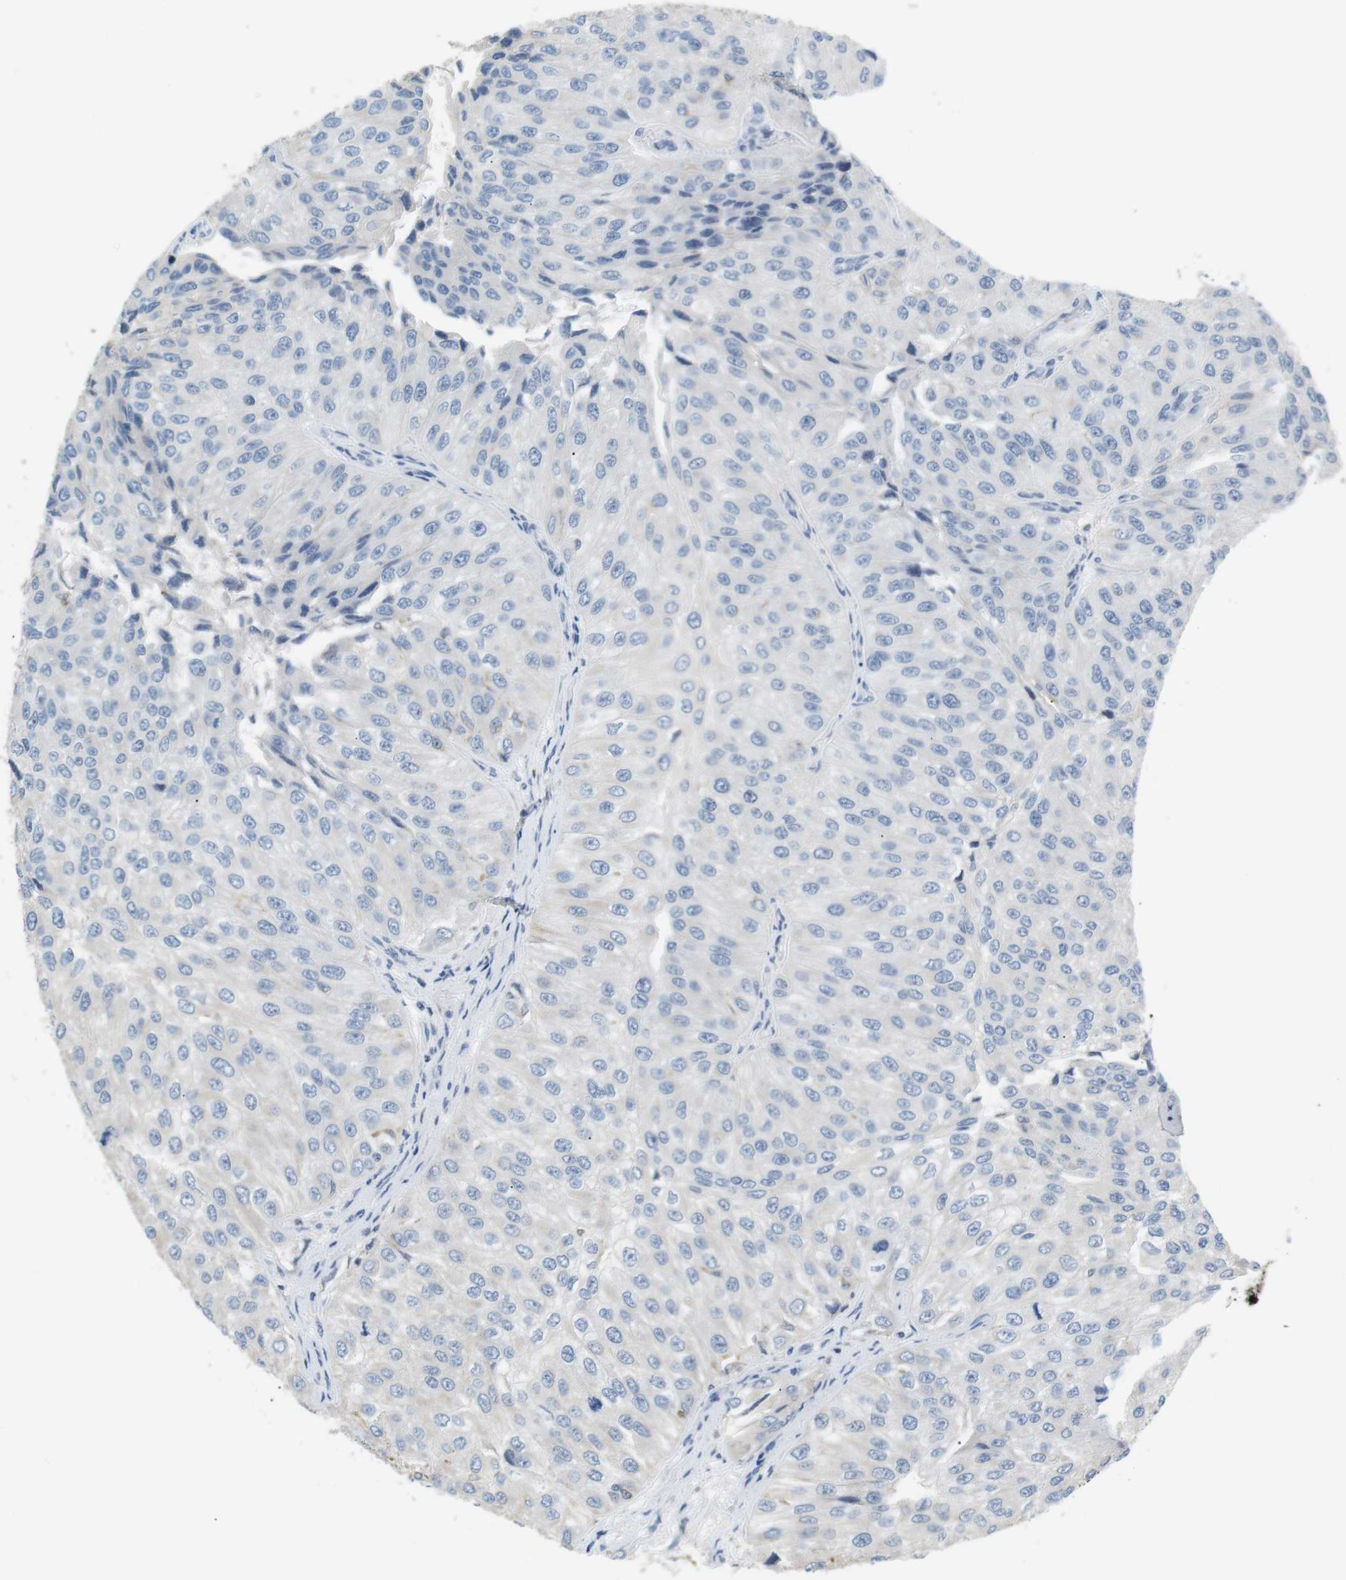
{"staining": {"intensity": "negative", "quantity": "none", "location": "none"}, "tissue": "urothelial cancer", "cell_type": "Tumor cells", "image_type": "cancer", "snomed": [{"axis": "morphology", "description": "Urothelial carcinoma, High grade"}, {"axis": "topography", "description": "Kidney"}, {"axis": "topography", "description": "Urinary bladder"}], "caption": "Tumor cells show no significant positivity in urothelial carcinoma (high-grade). The staining is performed using DAB (3,3'-diaminobenzidine) brown chromogen with nuclei counter-stained in using hematoxylin.", "gene": "CD300E", "patient": {"sex": "male", "age": 77}}